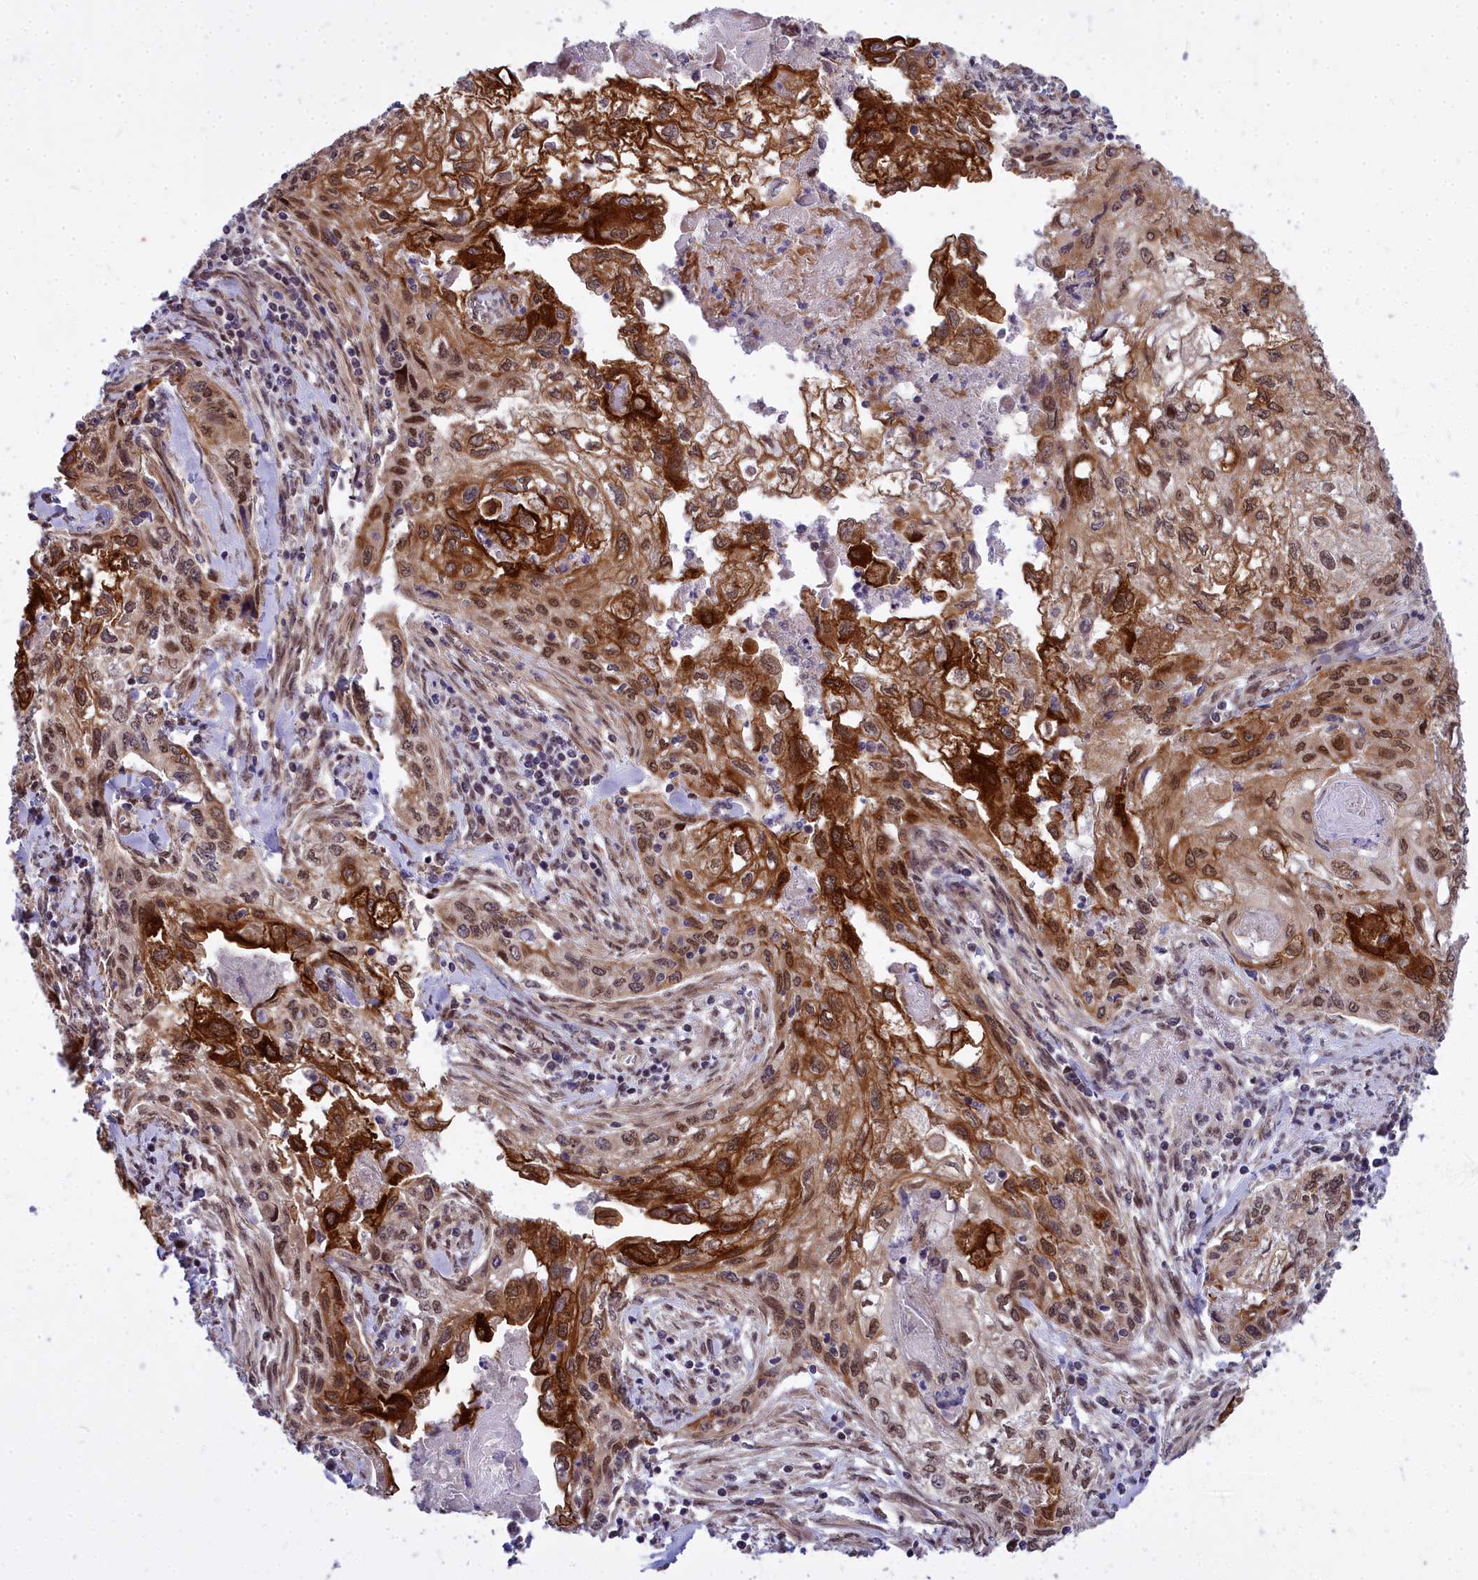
{"staining": {"intensity": "strong", "quantity": ">75%", "location": "cytoplasmic/membranous,nuclear"}, "tissue": "cervical cancer", "cell_type": "Tumor cells", "image_type": "cancer", "snomed": [{"axis": "morphology", "description": "Squamous cell carcinoma, NOS"}, {"axis": "topography", "description": "Cervix"}], "caption": "An IHC histopathology image of neoplastic tissue is shown. Protein staining in brown labels strong cytoplasmic/membranous and nuclear positivity in cervical cancer (squamous cell carcinoma) within tumor cells. The protein of interest is stained brown, and the nuclei are stained in blue (DAB (3,3'-diaminobenzidine) IHC with brightfield microscopy, high magnification).", "gene": "ABCB8", "patient": {"sex": "female", "age": 67}}